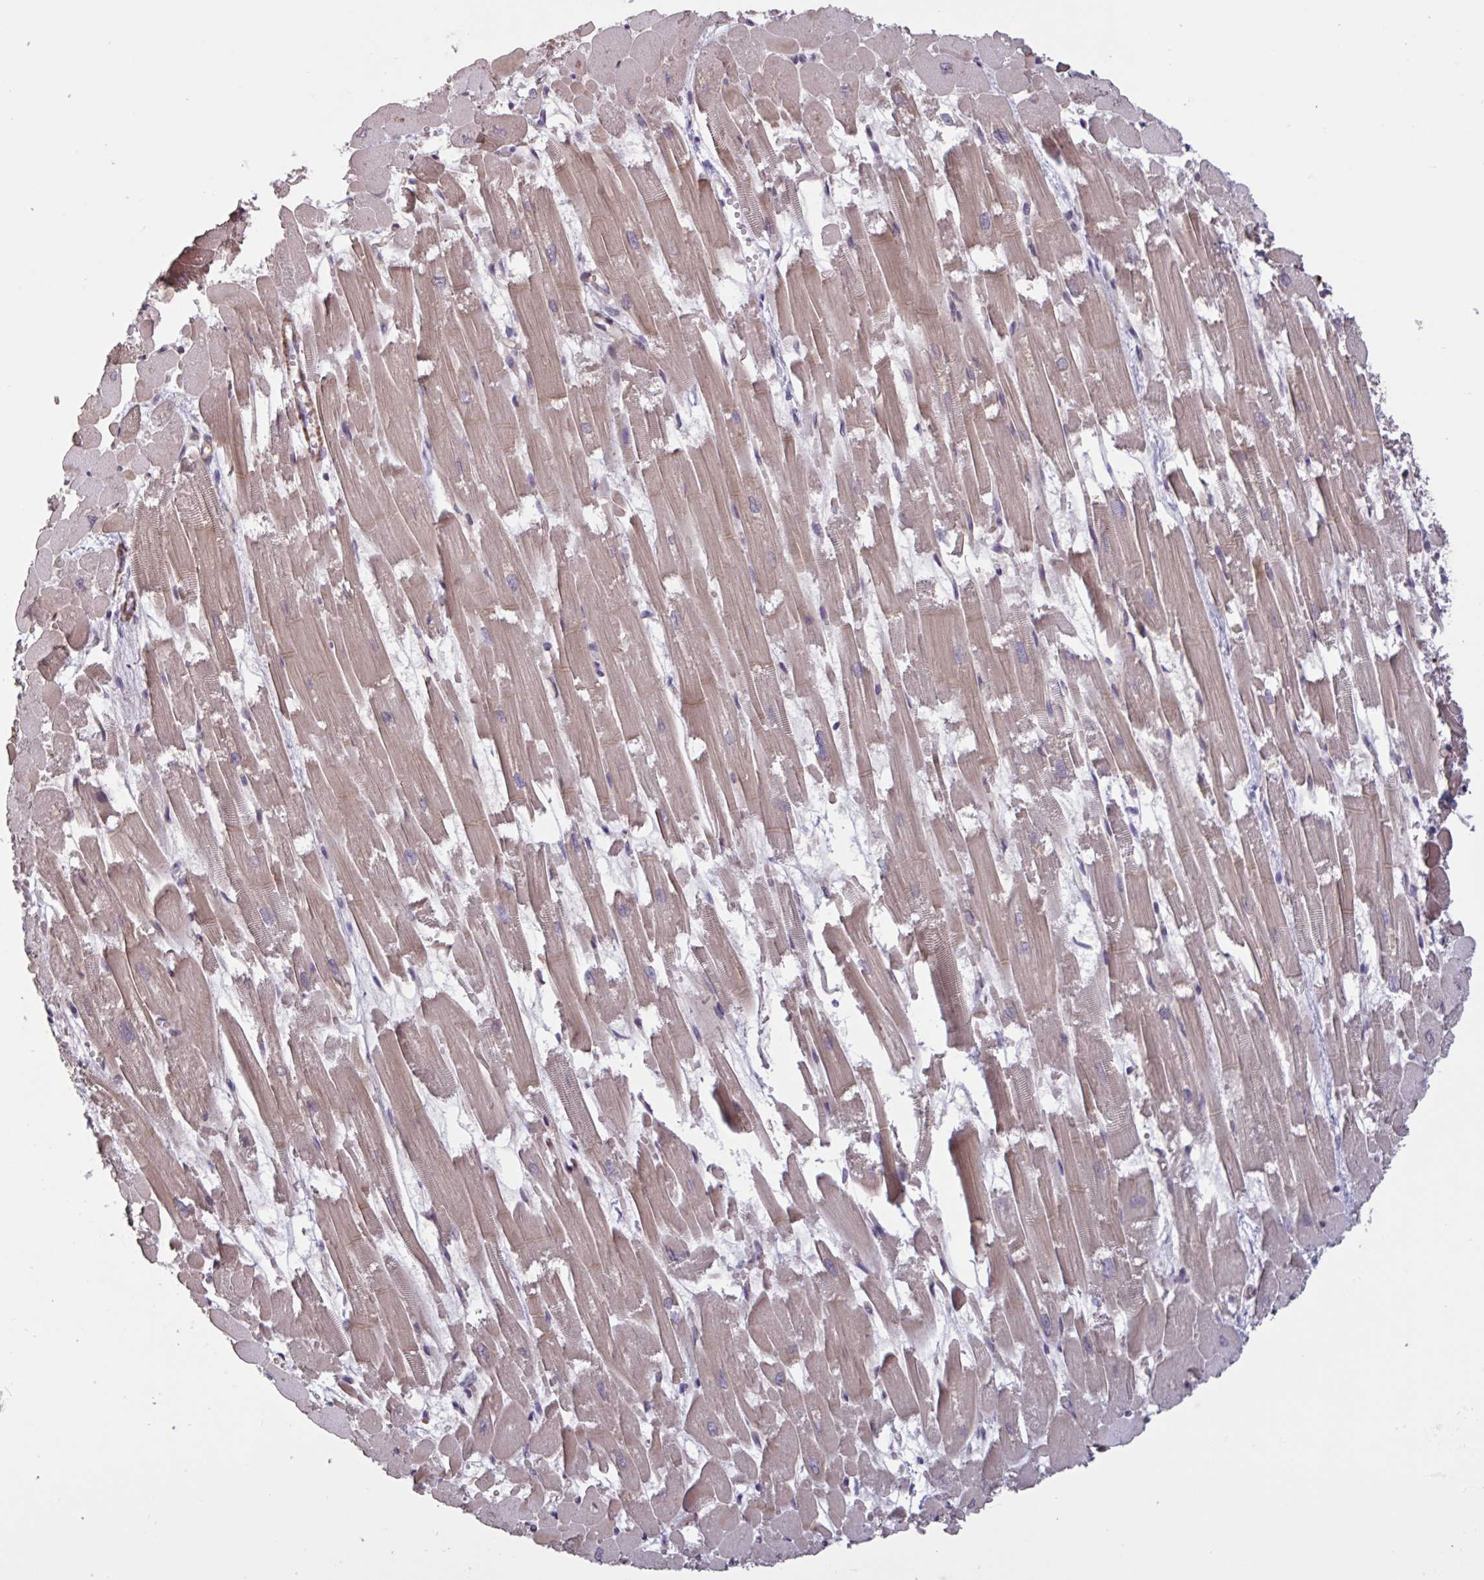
{"staining": {"intensity": "weak", "quantity": "25%-75%", "location": "cytoplasmic/membranous"}, "tissue": "heart muscle", "cell_type": "Cardiomyocytes", "image_type": "normal", "snomed": [{"axis": "morphology", "description": "Normal tissue, NOS"}, {"axis": "topography", "description": "Heart"}], "caption": "Immunohistochemical staining of unremarkable human heart muscle shows 25%-75% levels of weak cytoplasmic/membranous protein staining in about 25%-75% of cardiomyocytes.", "gene": "IPO5", "patient": {"sex": "female", "age": 52}}